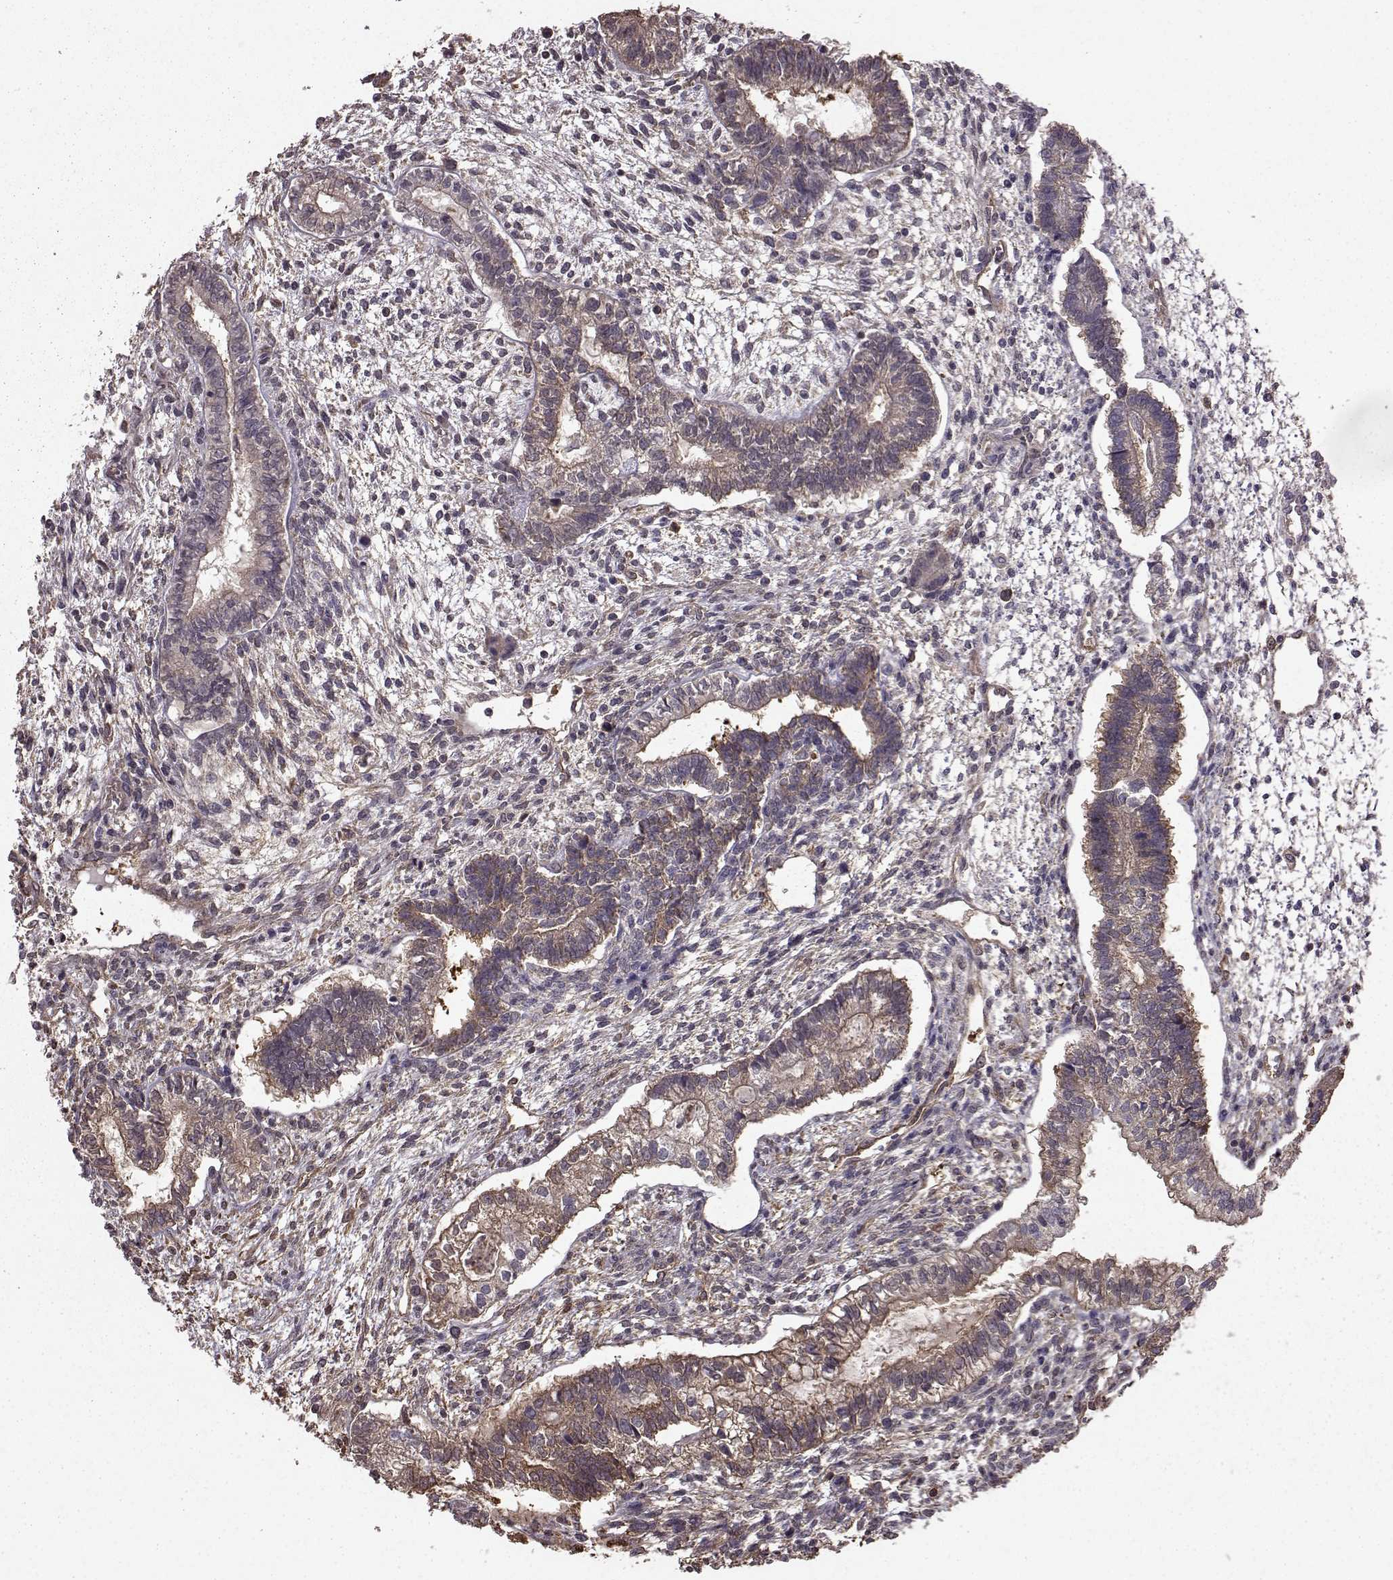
{"staining": {"intensity": "weak", "quantity": ">75%", "location": "cytoplasmic/membranous"}, "tissue": "testis cancer", "cell_type": "Tumor cells", "image_type": "cancer", "snomed": [{"axis": "morphology", "description": "Carcinoma, Embryonal, NOS"}, {"axis": "topography", "description": "Testis"}], "caption": "Protein staining of testis cancer (embryonal carcinoma) tissue exhibits weak cytoplasmic/membranous staining in about >75% of tumor cells.", "gene": "NME1-NME2", "patient": {"sex": "male", "age": 37}}